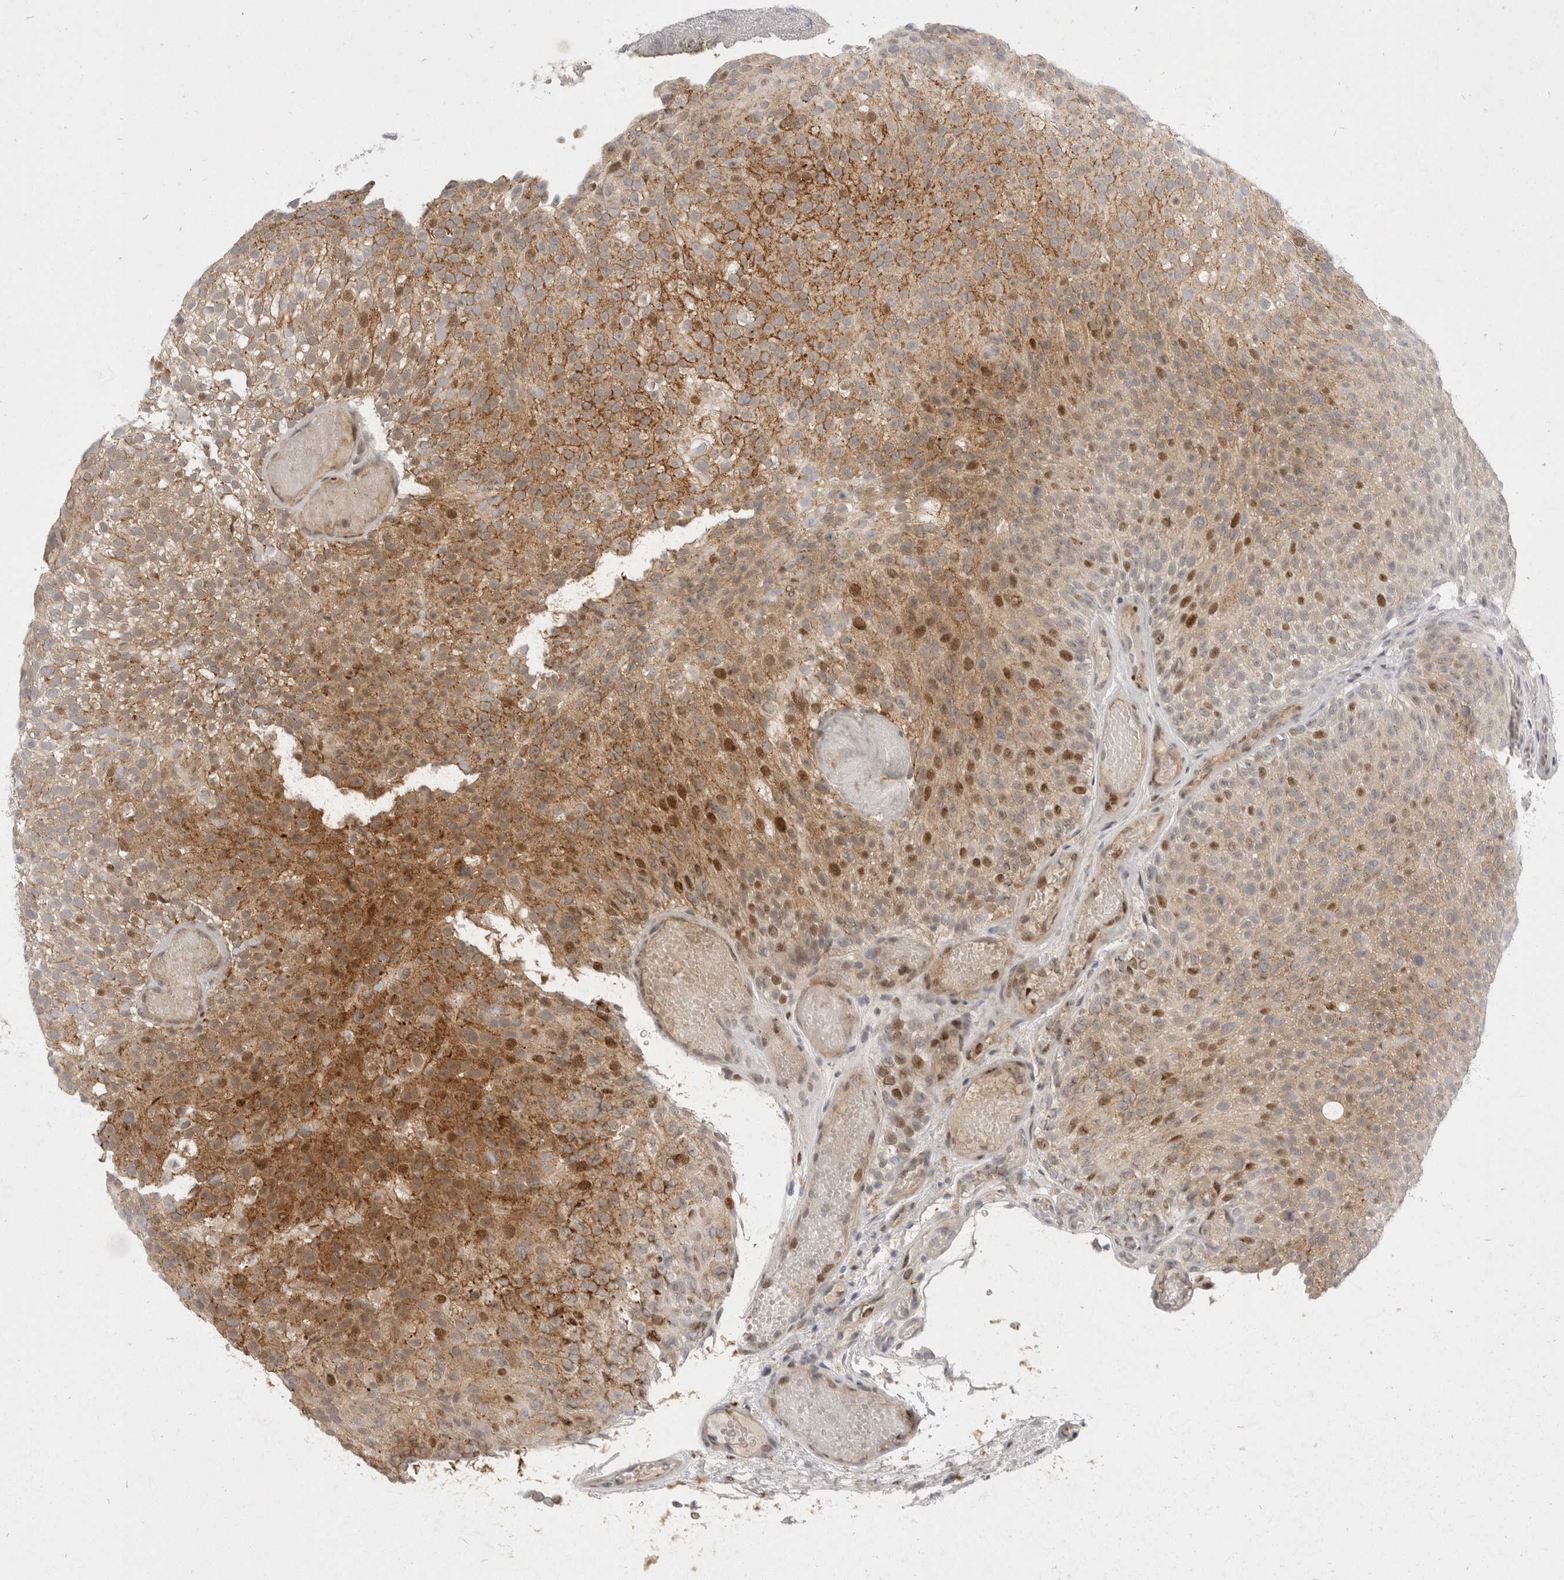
{"staining": {"intensity": "moderate", "quantity": ">75%", "location": "cytoplasmic/membranous,nuclear"}, "tissue": "urothelial cancer", "cell_type": "Tumor cells", "image_type": "cancer", "snomed": [{"axis": "morphology", "description": "Urothelial carcinoma, Low grade"}, {"axis": "topography", "description": "Urinary bladder"}], "caption": "The micrograph exhibits immunohistochemical staining of low-grade urothelial carcinoma. There is moderate cytoplasmic/membranous and nuclear positivity is present in approximately >75% of tumor cells.", "gene": "TOM1L2", "patient": {"sex": "male", "age": 78}}